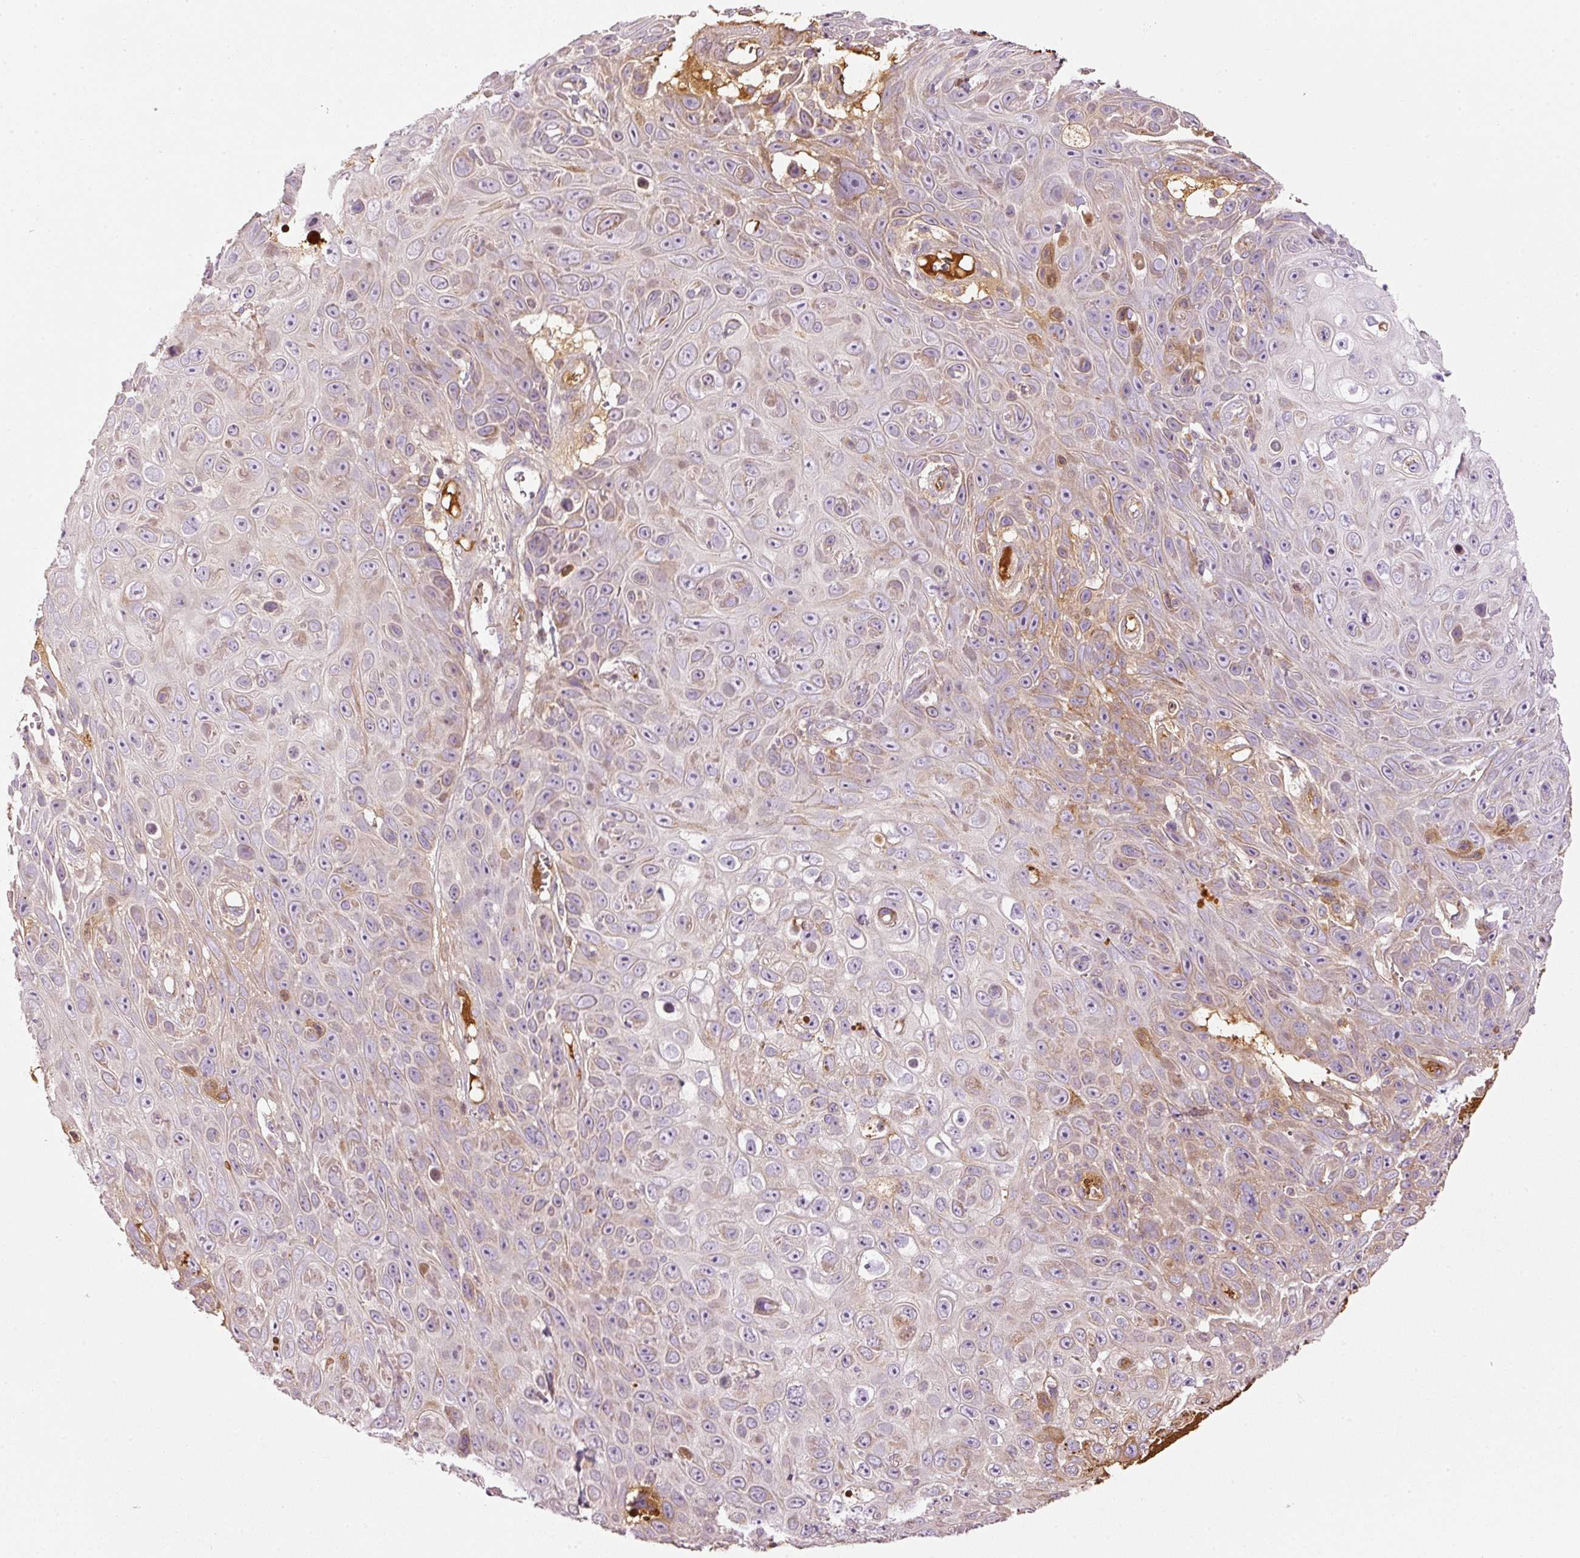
{"staining": {"intensity": "moderate", "quantity": "<25%", "location": "cytoplasmic/membranous"}, "tissue": "skin cancer", "cell_type": "Tumor cells", "image_type": "cancer", "snomed": [{"axis": "morphology", "description": "Squamous cell carcinoma, NOS"}, {"axis": "topography", "description": "Skin"}], "caption": "The histopathology image displays staining of skin cancer (squamous cell carcinoma), revealing moderate cytoplasmic/membranous protein positivity (brown color) within tumor cells. Using DAB (brown) and hematoxylin (blue) stains, captured at high magnification using brightfield microscopy.", "gene": "SERPING1", "patient": {"sex": "male", "age": 82}}